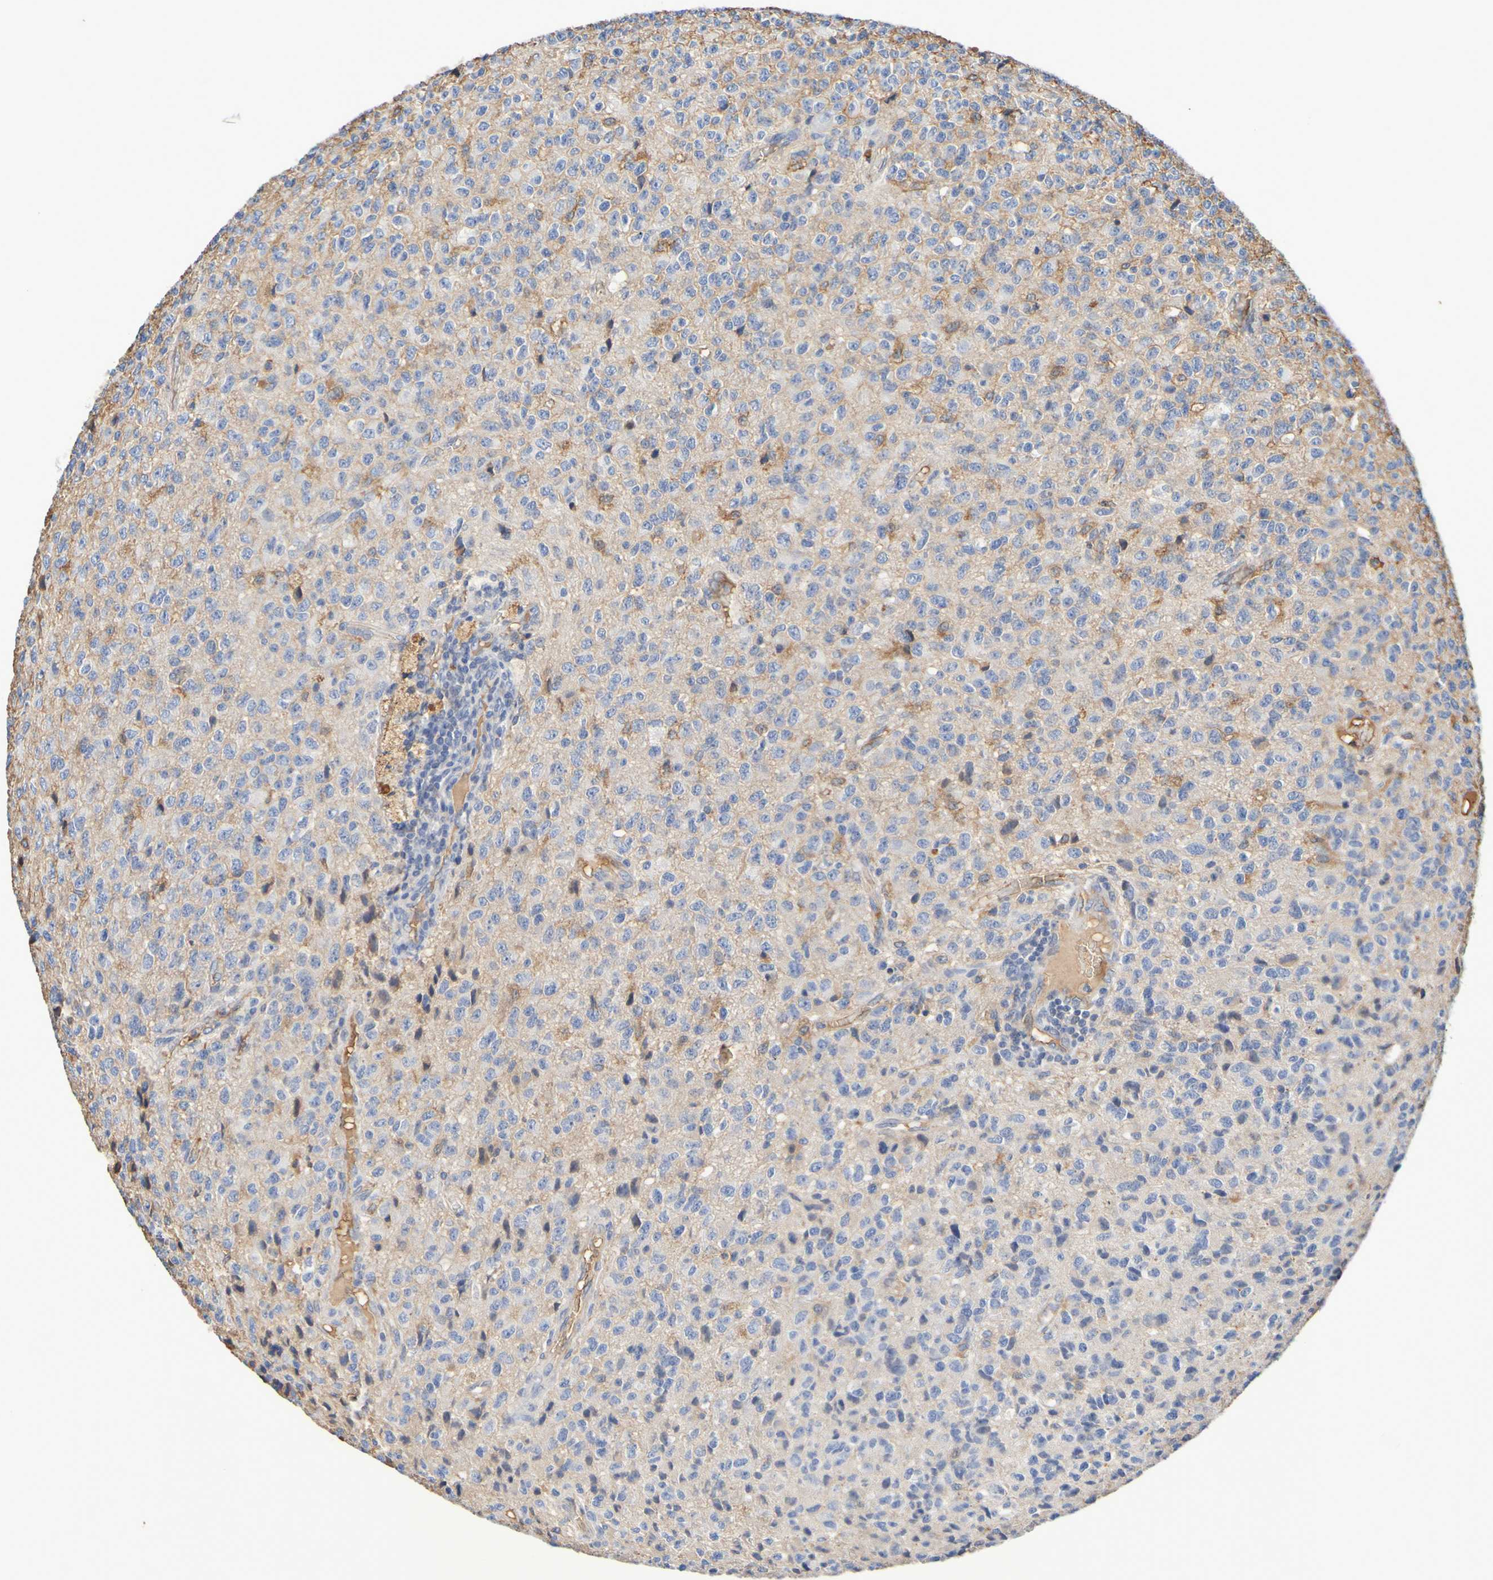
{"staining": {"intensity": "negative", "quantity": "none", "location": "none"}, "tissue": "glioma", "cell_type": "Tumor cells", "image_type": "cancer", "snomed": [{"axis": "morphology", "description": "Glioma, malignant, High grade"}, {"axis": "topography", "description": "pancreas cauda"}], "caption": "Immunohistochemistry (IHC) of malignant glioma (high-grade) shows no positivity in tumor cells.", "gene": "GAB3", "patient": {"sex": "male", "age": 60}}